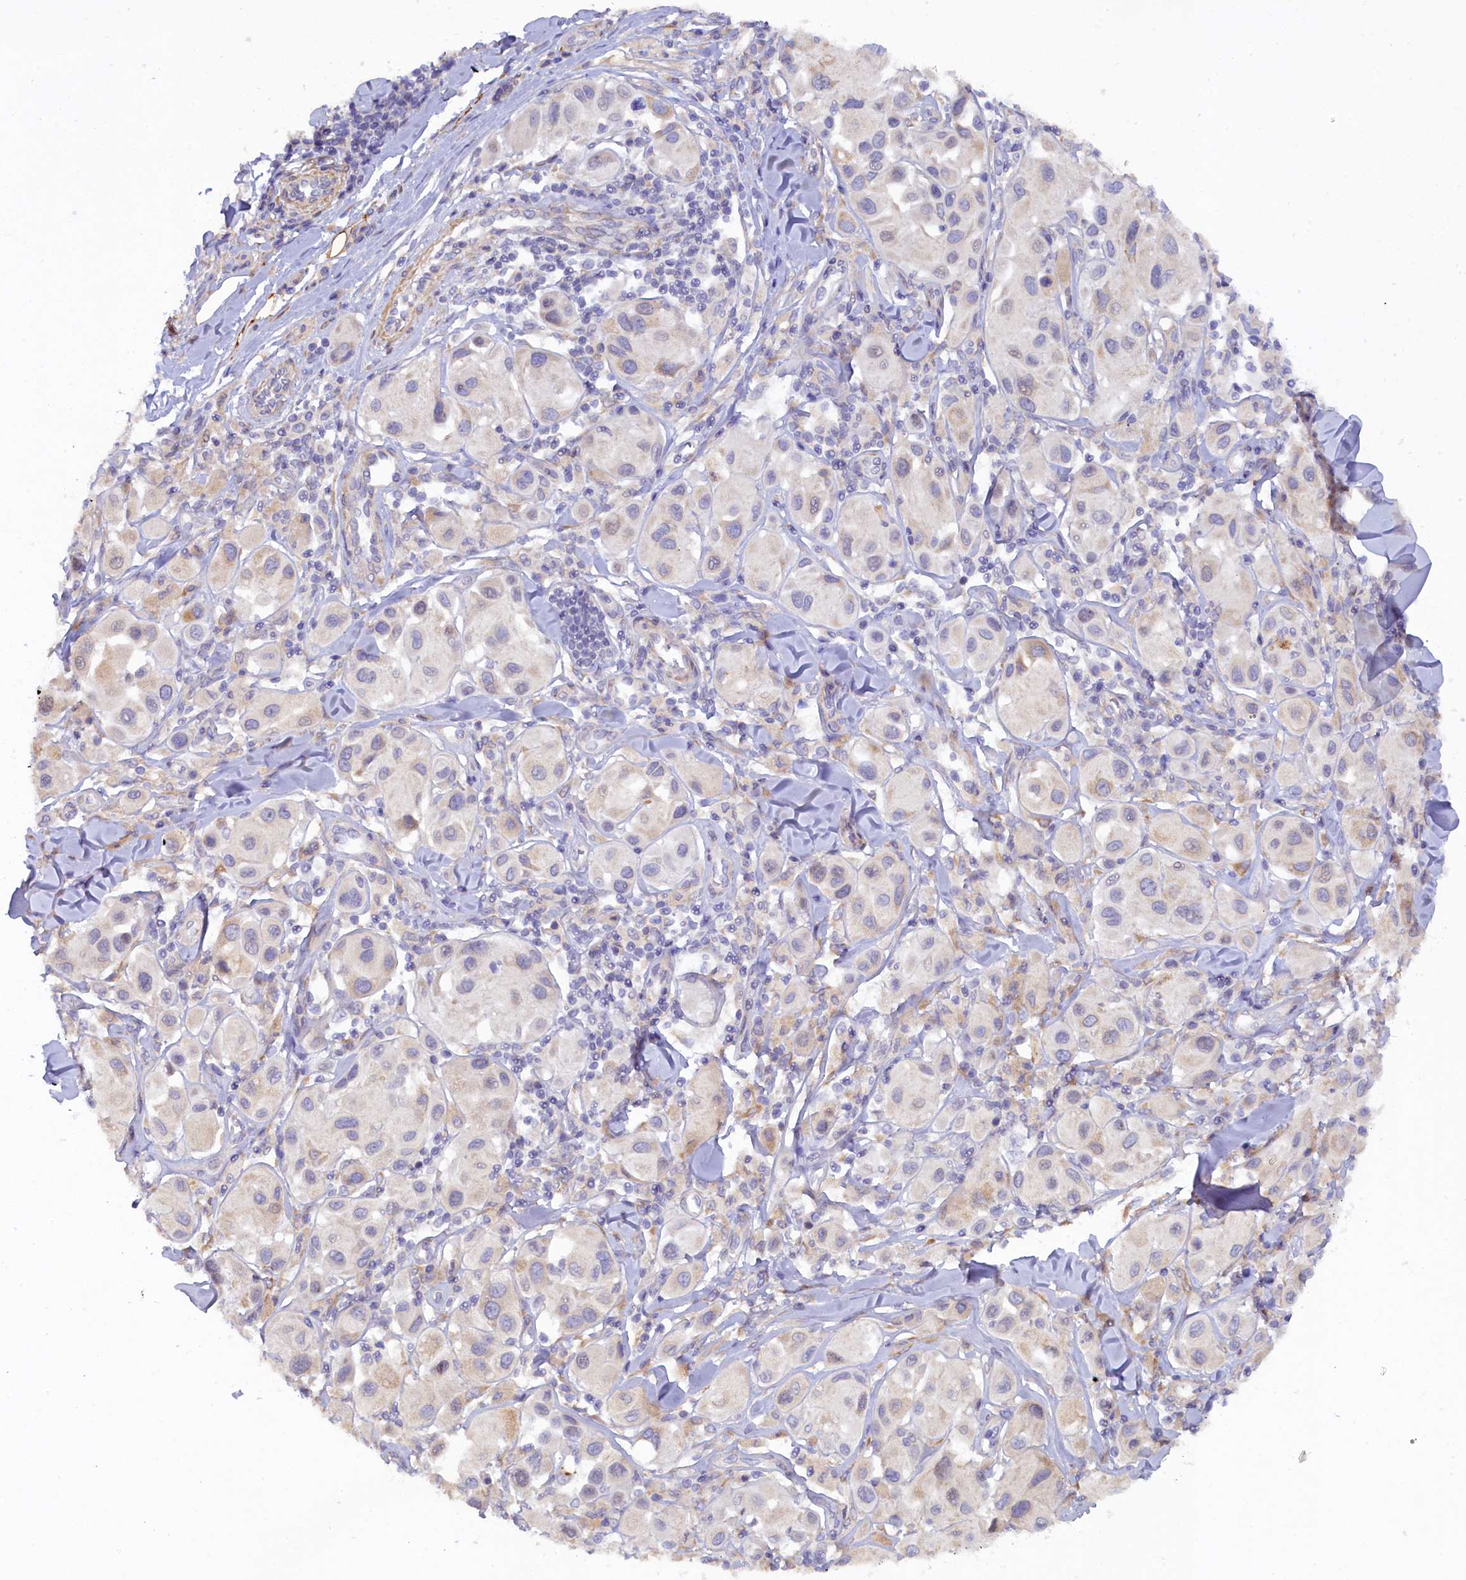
{"staining": {"intensity": "negative", "quantity": "none", "location": "none"}, "tissue": "melanoma", "cell_type": "Tumor cells", "image_type": "cancer", "snomed": [{"axis": "morphology", "description": "Malignant melanoma, Metastatic site"}, {"axis": "topography", "description": "Skin"}], "caption": "Melanoma stained for a protein using IHC demonstrates no expression tumor cells.", "gene": "POGLUT3", "patient": {"sex": "male", "age": 41}}